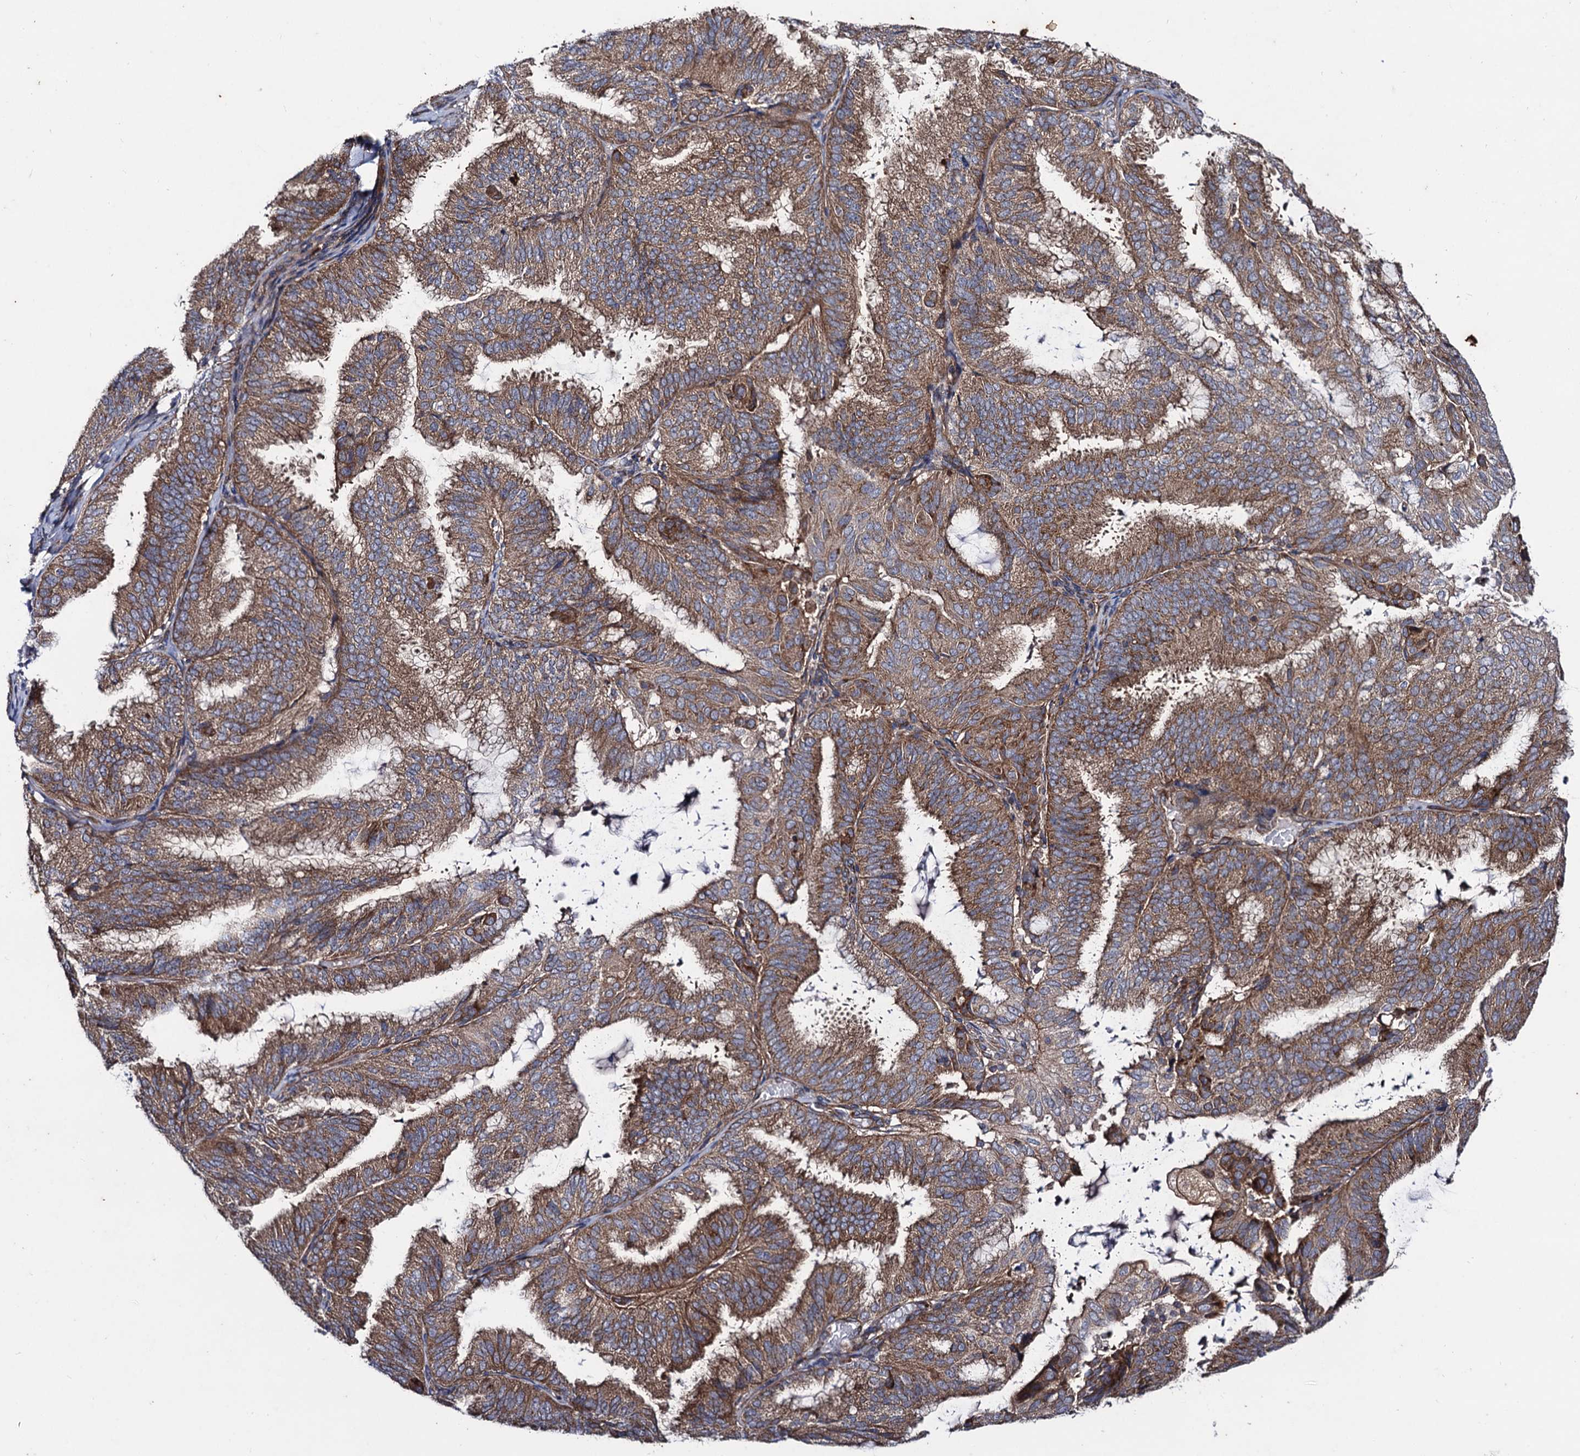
{"staining": {"intensity": "moderate", "quantity": ">75%", "location": "cytoplasmic/membranous"}, "tissue": "endometrial cancer", "cell_type": "Tumor cells", "image_type": "cancer", "snomed": [{"axis": "morphology", "description": "Adenocarcinoma, NOS"}, {"axis": "topography", "description": "Endometrium"}], "caption": "Endometrial cancer was stained to show a protein in brown. There is medium levels of moderate cytoplasmic/membranous positivity in approximately >75% of tumor cells.", "gene": "DYDC1", "patient": {"sex": "female", "age": 49}}